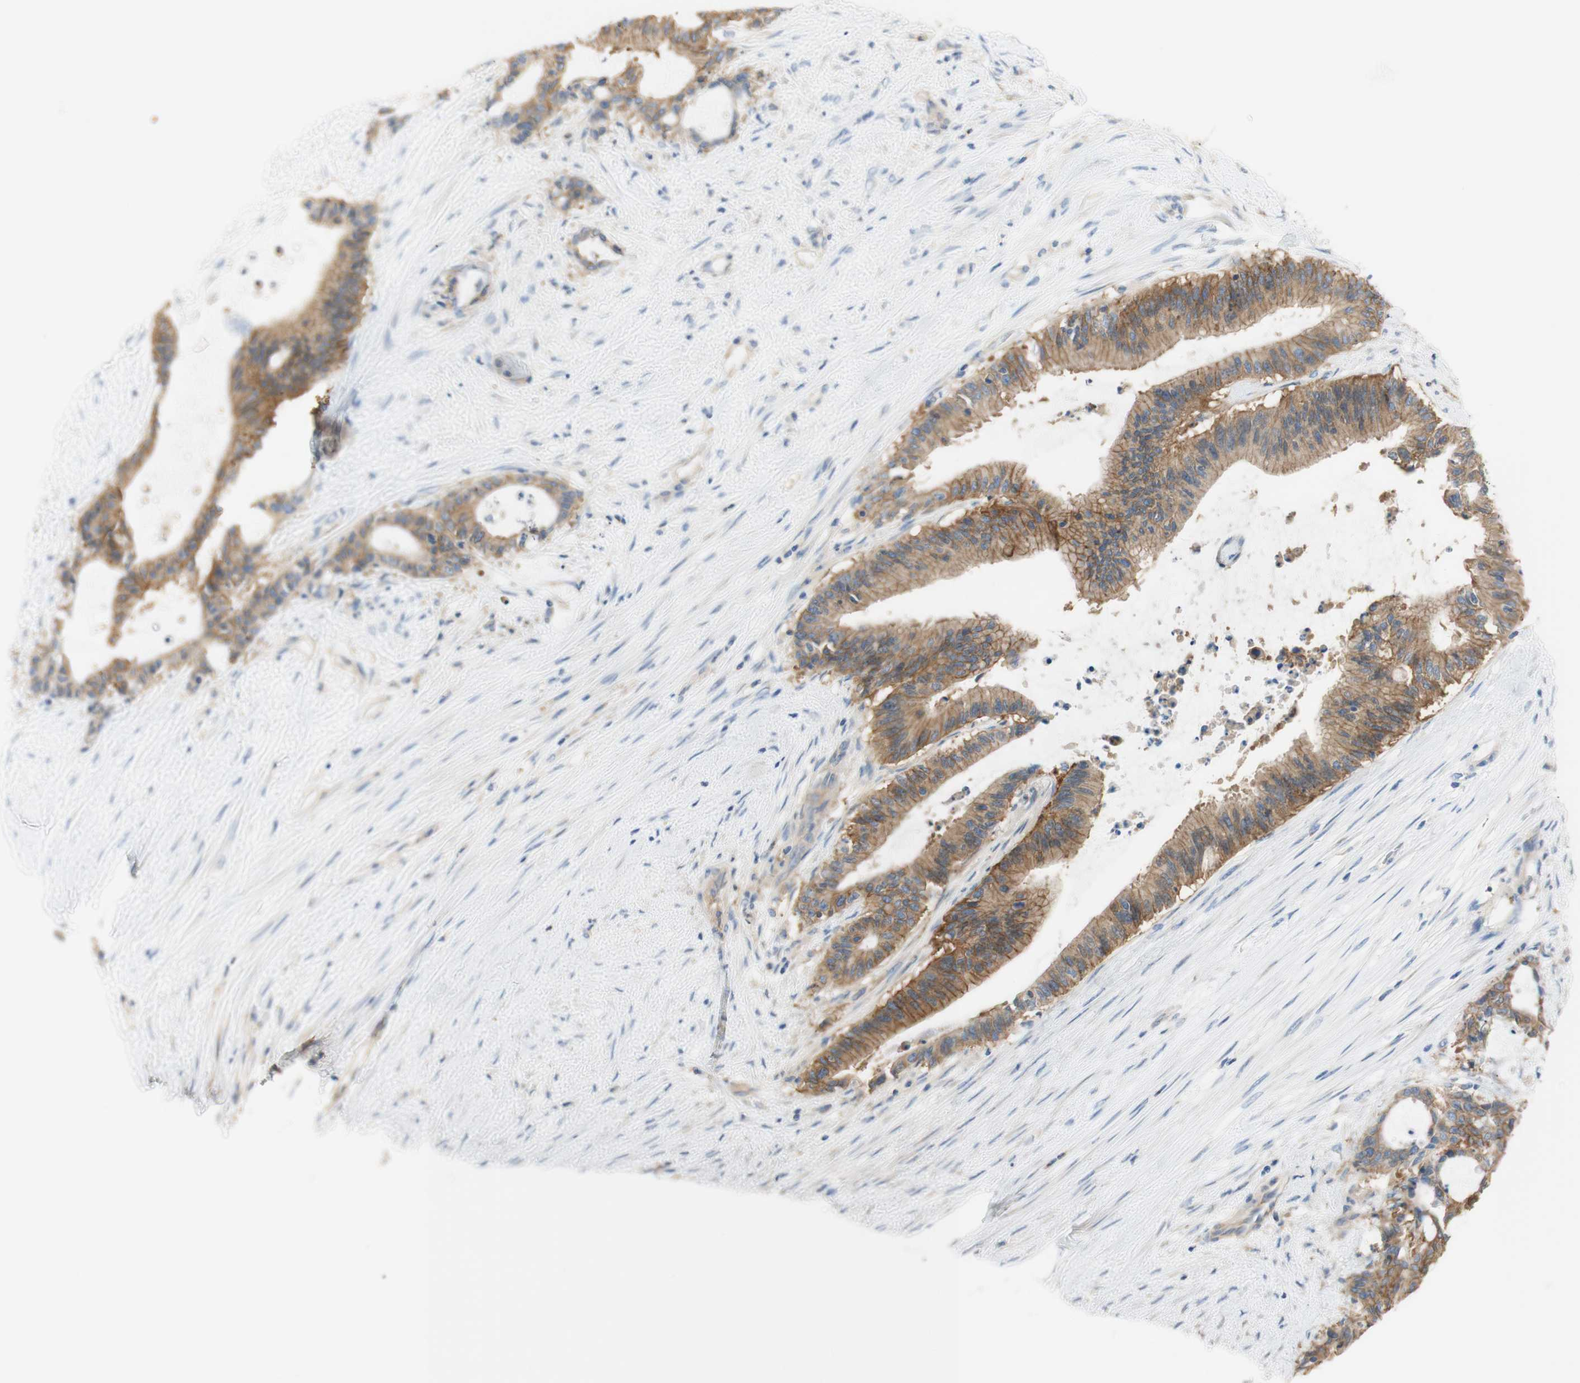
{"staining": {"intensity": "moderate", "quantity": ">75%", "location": "cytoplasmic/membranous"}, "tissue": "liver cancer", "cell_type": "Tumor cells", "image_type": "cancer", "snomed": [{"axis": "morphology", "description": "Cholangiocarcinoma"}, {"axis": "topography", "description": "Liver"}], "caption": "High-power microscopy captured an immunohistochemistry (IHC) histopathology image of cholangiocarcinoma (liver), revealing moderate cytoplasmic/membranous positivity in approximately >75% of tumor cells.", "gene": "ATP2B1", "patient": {"sex": "female", "age": 73}}